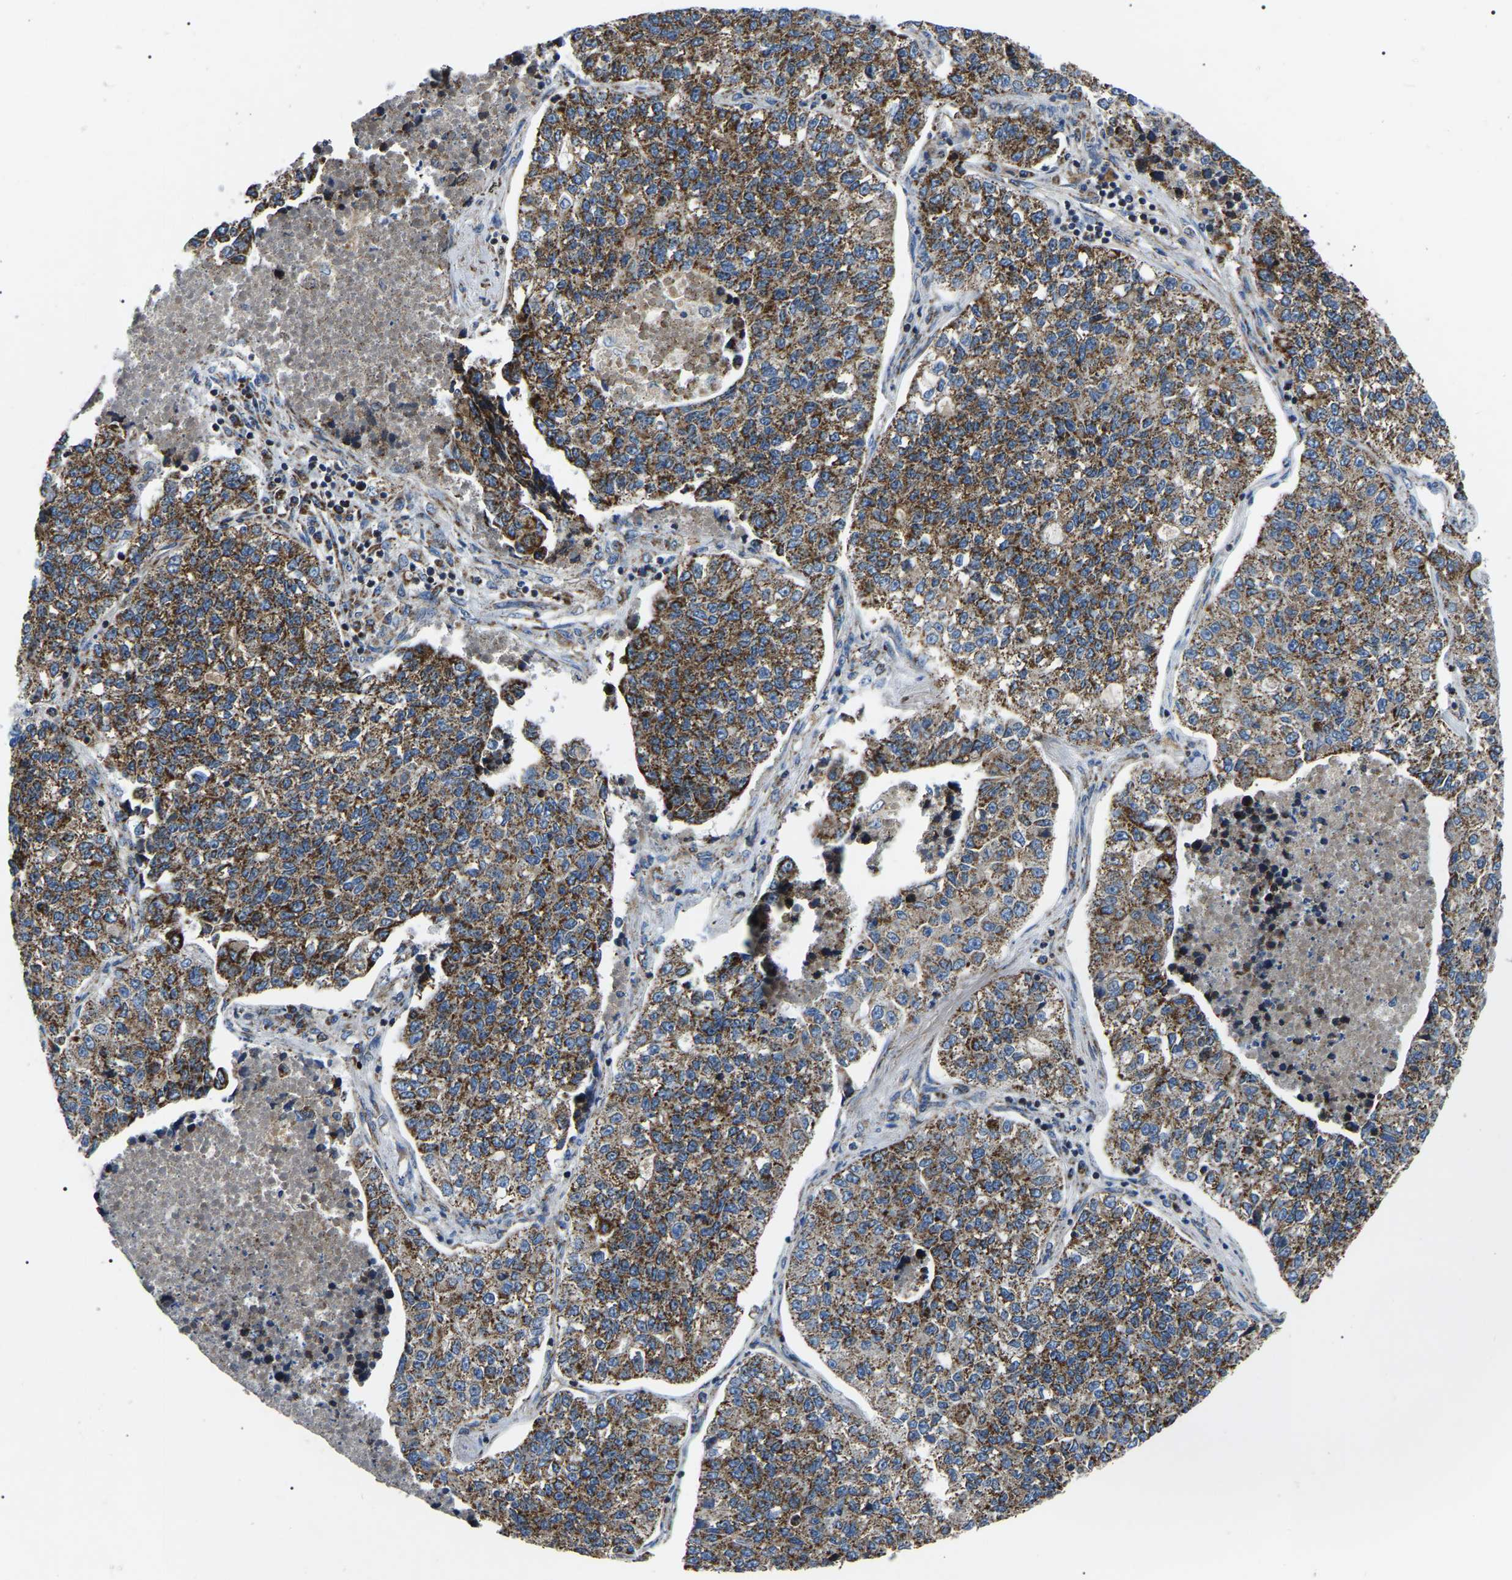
{"staining": {"intensity": "strong", "quantity": ">75%", "location": "cytoplasmic/membranous"}, "tissue": "lung cancer", "cell_type": "Tumor cells", "image_type": "cancer", "snomed": [{"axis": "morphology", "description": "Adenocarcinoma, NOS"}, {"axis": "topography", "description": "Lung"}], "caption": "Protein staining of lung cancer (adenocarcinoma) tissue displays strong cytoplasmic/membranous staining in approximately >75% of tumor cells. Immunohistochemistry (ihc) stains the protein in brown and the nuclei are stained blue.", "gene": "PPM1E", "patient": {"sex": "male", "age": 49}}